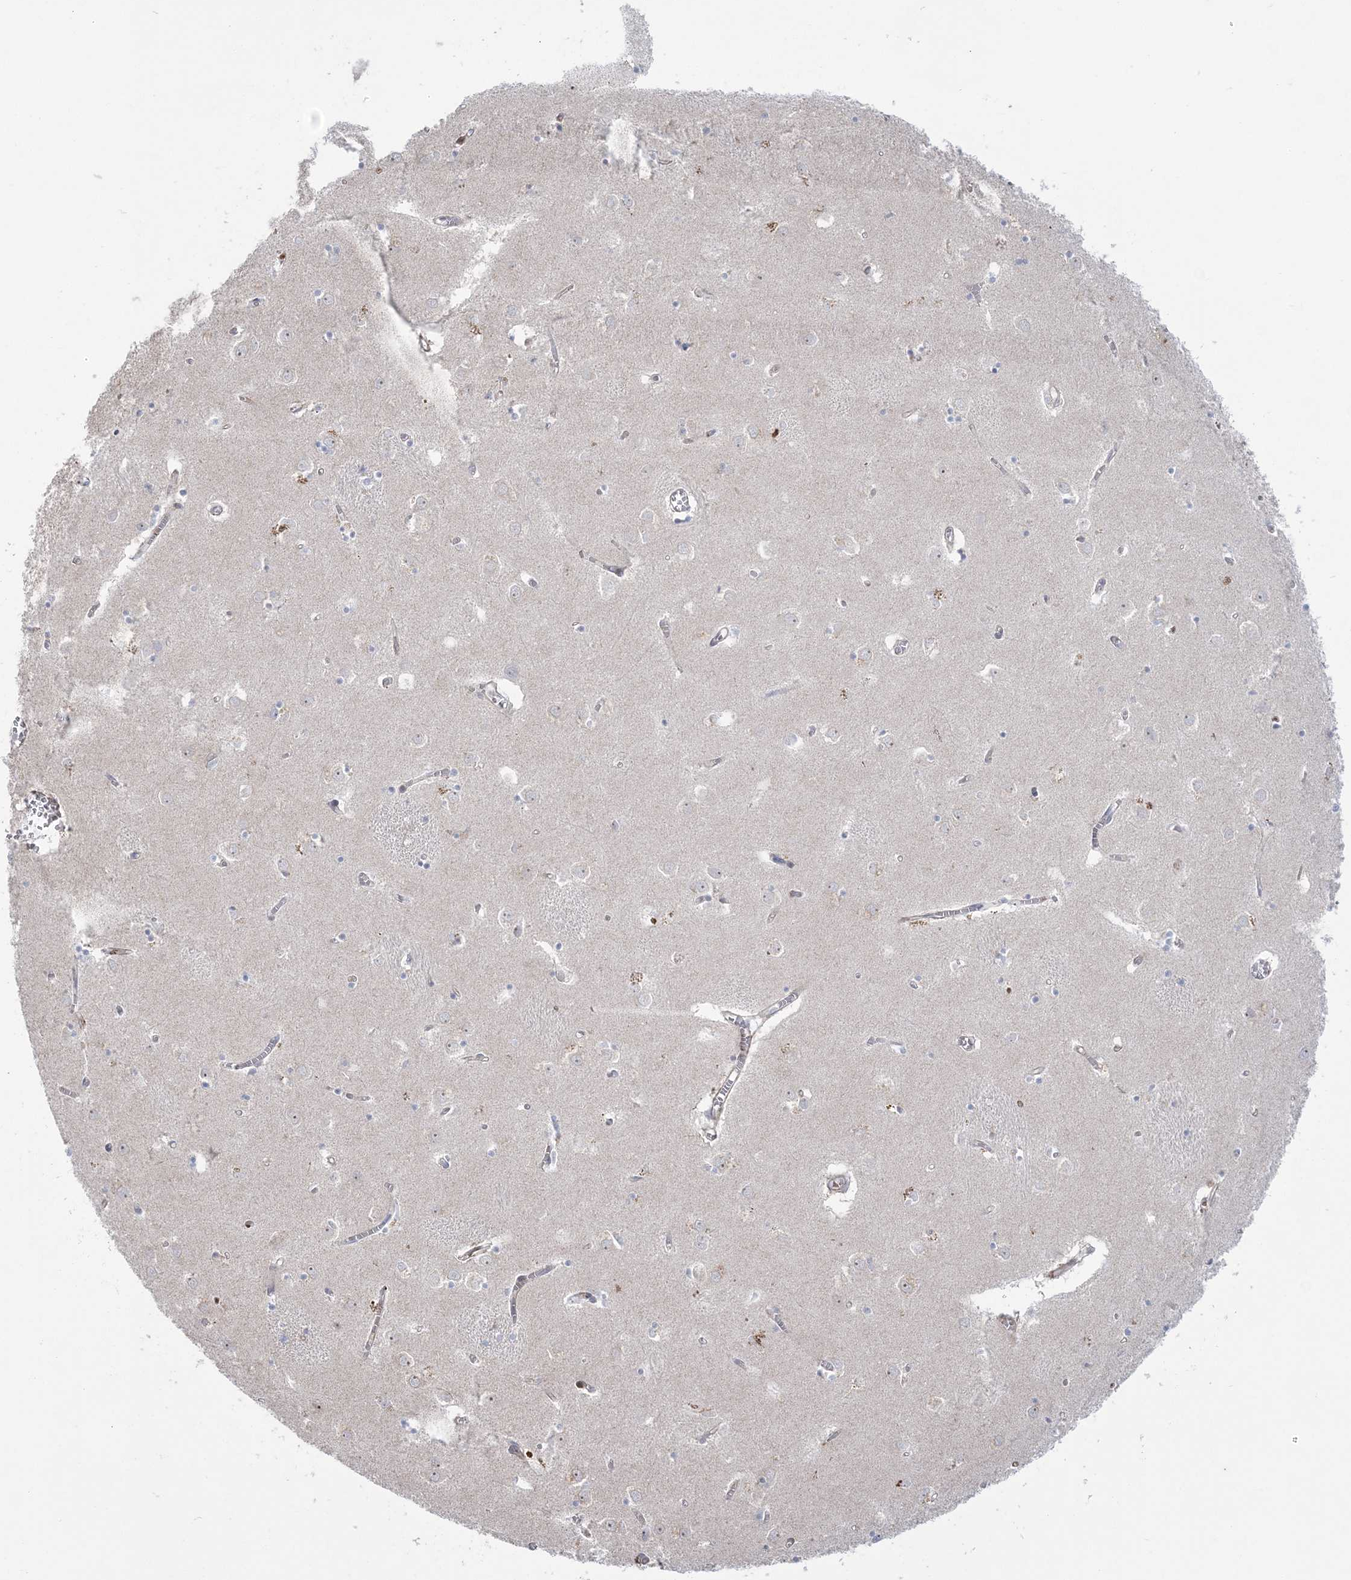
{"staining": {"intensity": "negative", "quantity": "none", "location": "none"}, "tissue": "caudate", "cell_type": "Glial cells", "image_type": "normal", "snomed": [{"axis": "morphology", "description": "Normal tissue, NOS"}, {"axis": "topography", "description": "Lateral ventricle wall"}], "caption": "Immunohistochemistry (IHC) image of normal caudate stained for a protein (brown), which shows no positivity in glial cells.", "gene": "NUDT9", "patient": {"sex": "male", "age": 70}}